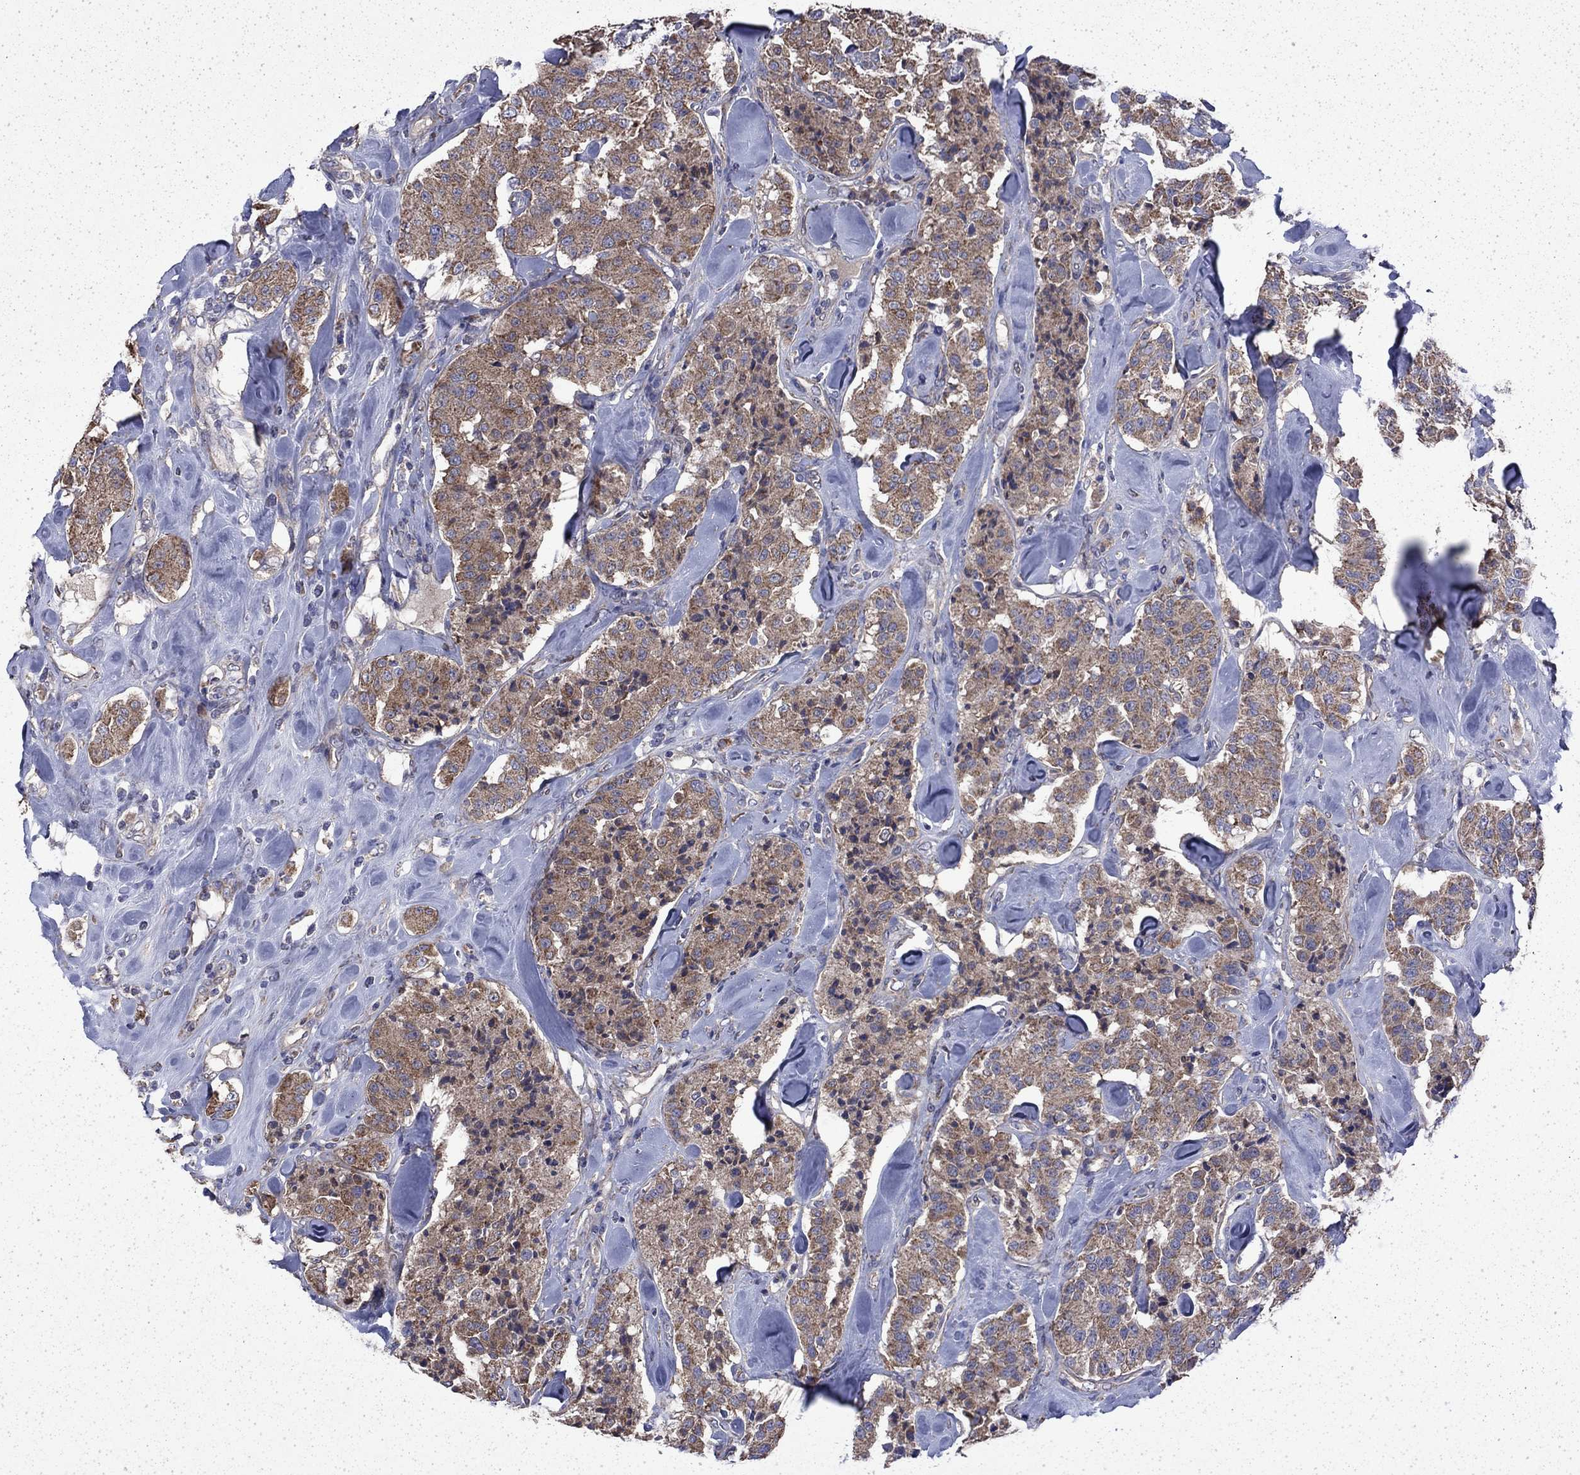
{"staining": {"intensity": "moderate", "quantity": "25%-75%", "location": "cytoplasmic/membranous"}, "tissue": "carcinoid", "cell_type": "Tumor cells", "image_type": "cancer", "snomed": [{"axis": "morphology", "description": "Carcinoid, malignant, NOS"}, {"axis": "topography", "description": "Pancreas"}], "caption": "High-power microscopy captured an IHC image of malignant carcinoid, revealing moderate cytoplasmic/membranous staining in approximately 25%-75% of tumor cells.", "gene": "DTNA", "patient": {"sex": "male", "age": 41}}